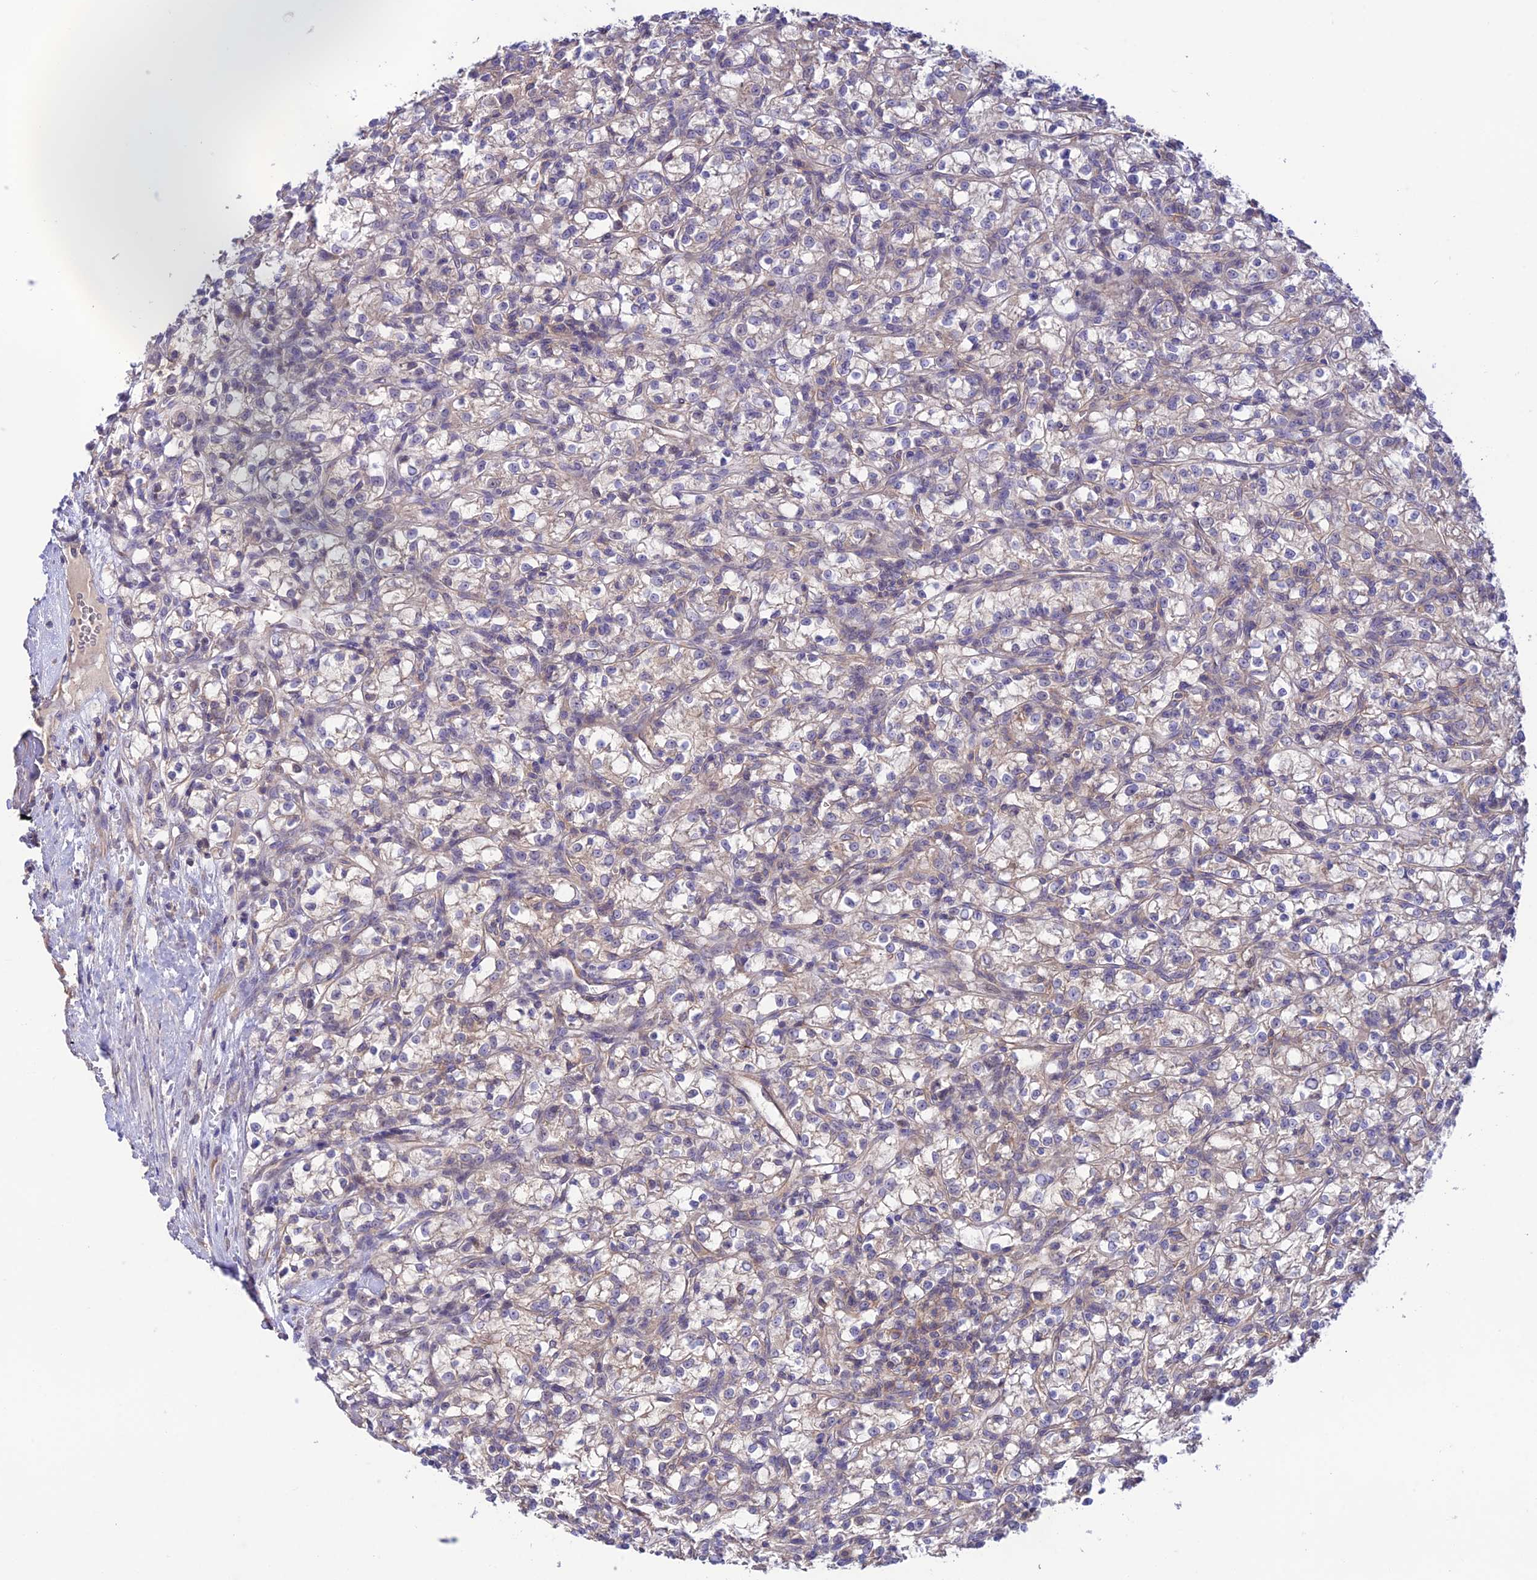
{"staining": {"intensity": "weak", "quantity": "<25%", "location": "cytoplasmic/membranous"}, "tissue": "renal cancer", "cell_type": "Tumor cells", "image_type": "cancer", "snomed": [{"axis": "morphology", "description": "Adenocarcinoma, NOS"}, {"axis": "topography", "description": "Kidney"}], "caption": "Protein analysis of adenocarcinoma (renal) displays no significant staining in tumor cells.", "gene": "BRME1", "patient": {"sex": "female", "age": 59}}